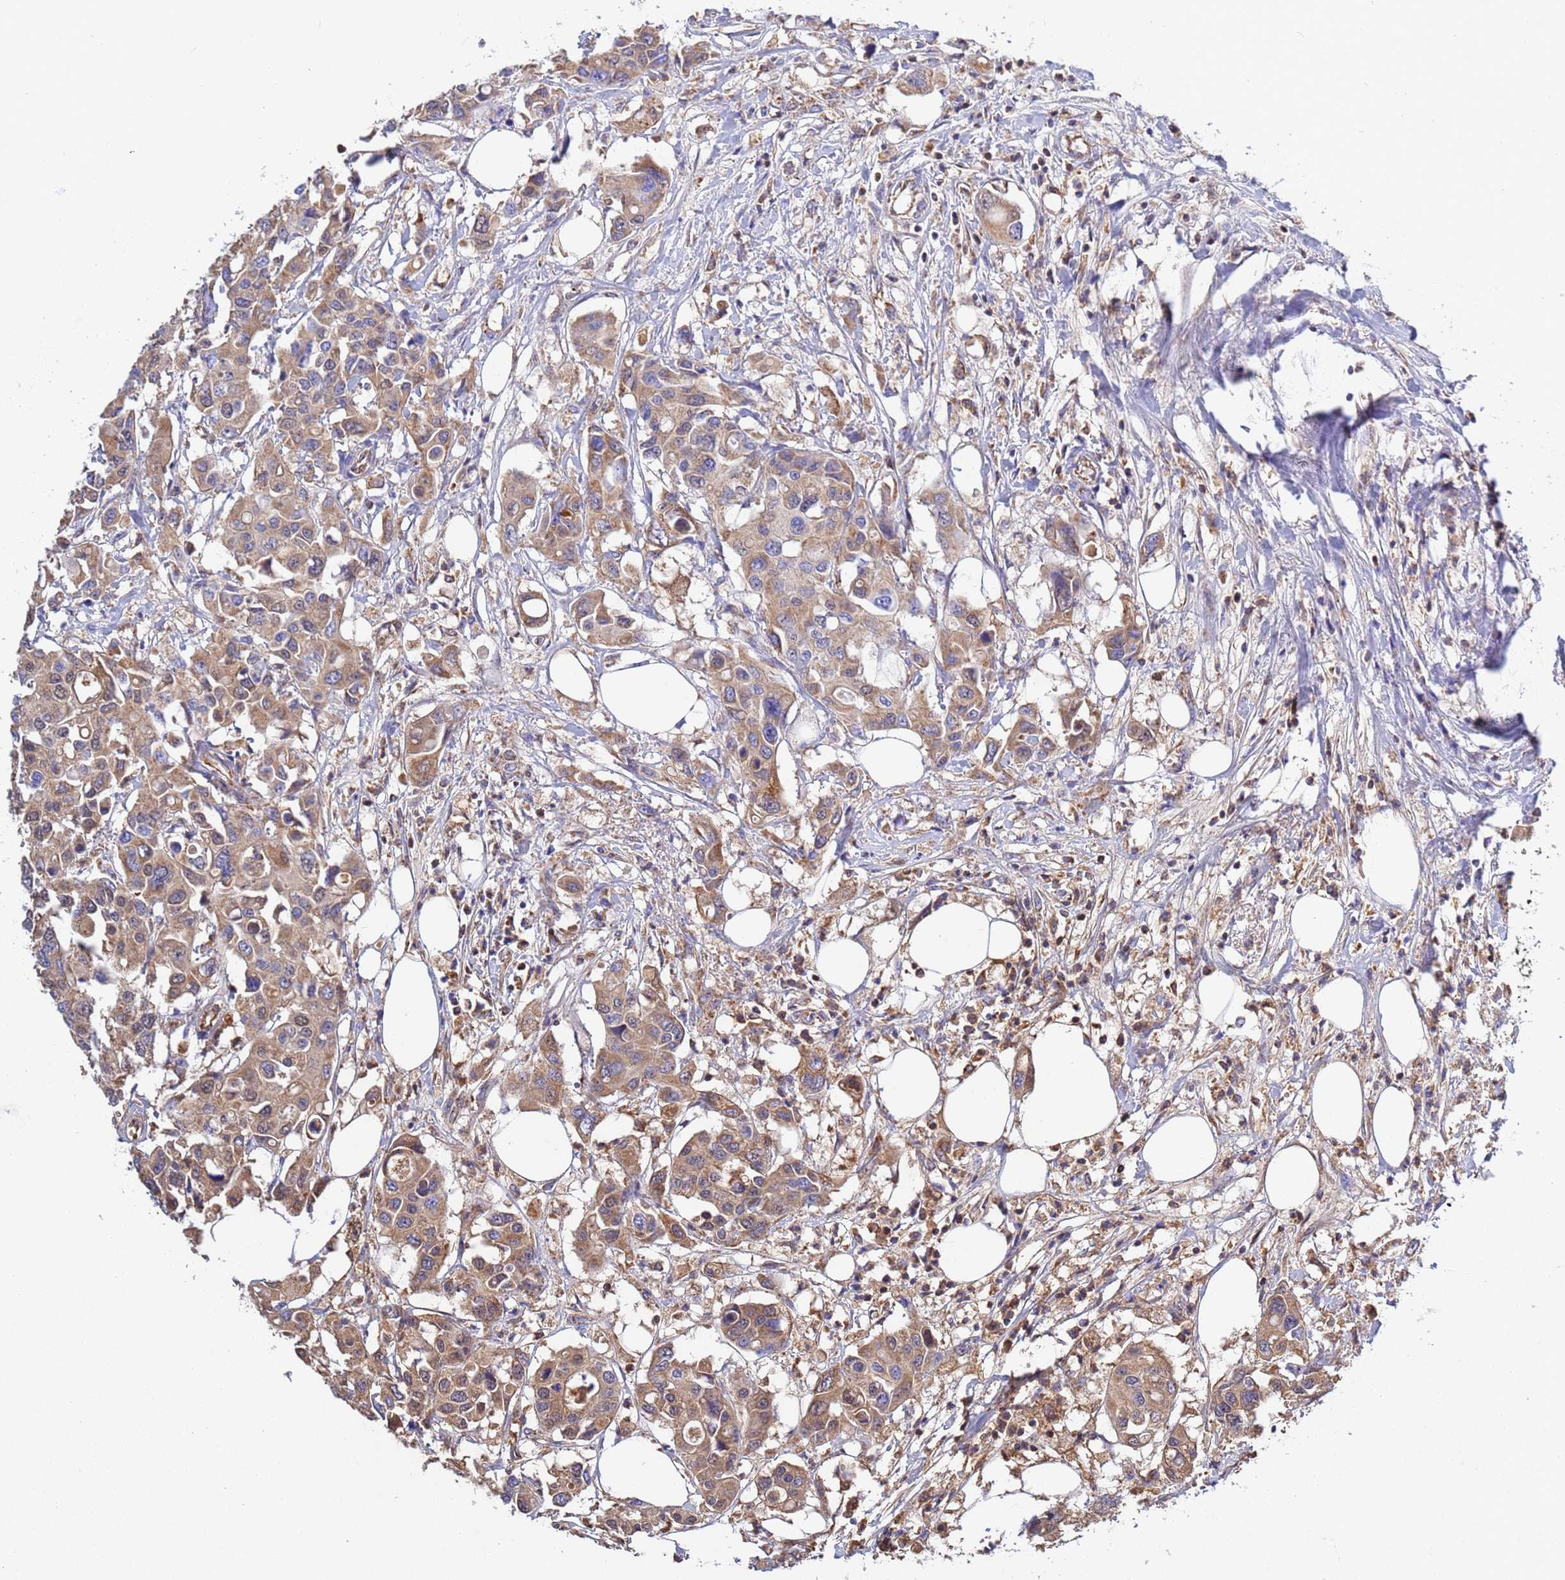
{"staining": {"intensity": "moderate", "quantity": ">75%", "location": "cytoplasmic/membranous"}, "tissue": "colorectal cancer", "cell_type": "Tumor cells", "image_type": "cancer", "snomed": [{"axis": "morphology", "description": "Adenocarcinoma, NOS"}, {"axis": "topography", "description": "Colon"}], "caption": "Immunohistochemistry (IHC) of colorectal cancer (adenocarcinoma) reveals medium levels of moderate cytoplasmic/membranous positivity in about >75% of tumor cells. The staining was performed using DAB (3,3'-diaminobenzidine), with brown indicating positive protein expression. Nuclei are stained blue with hematoxylin.", "gene": "GLUD1", "patient": {"sex": "male", "age": 77}}